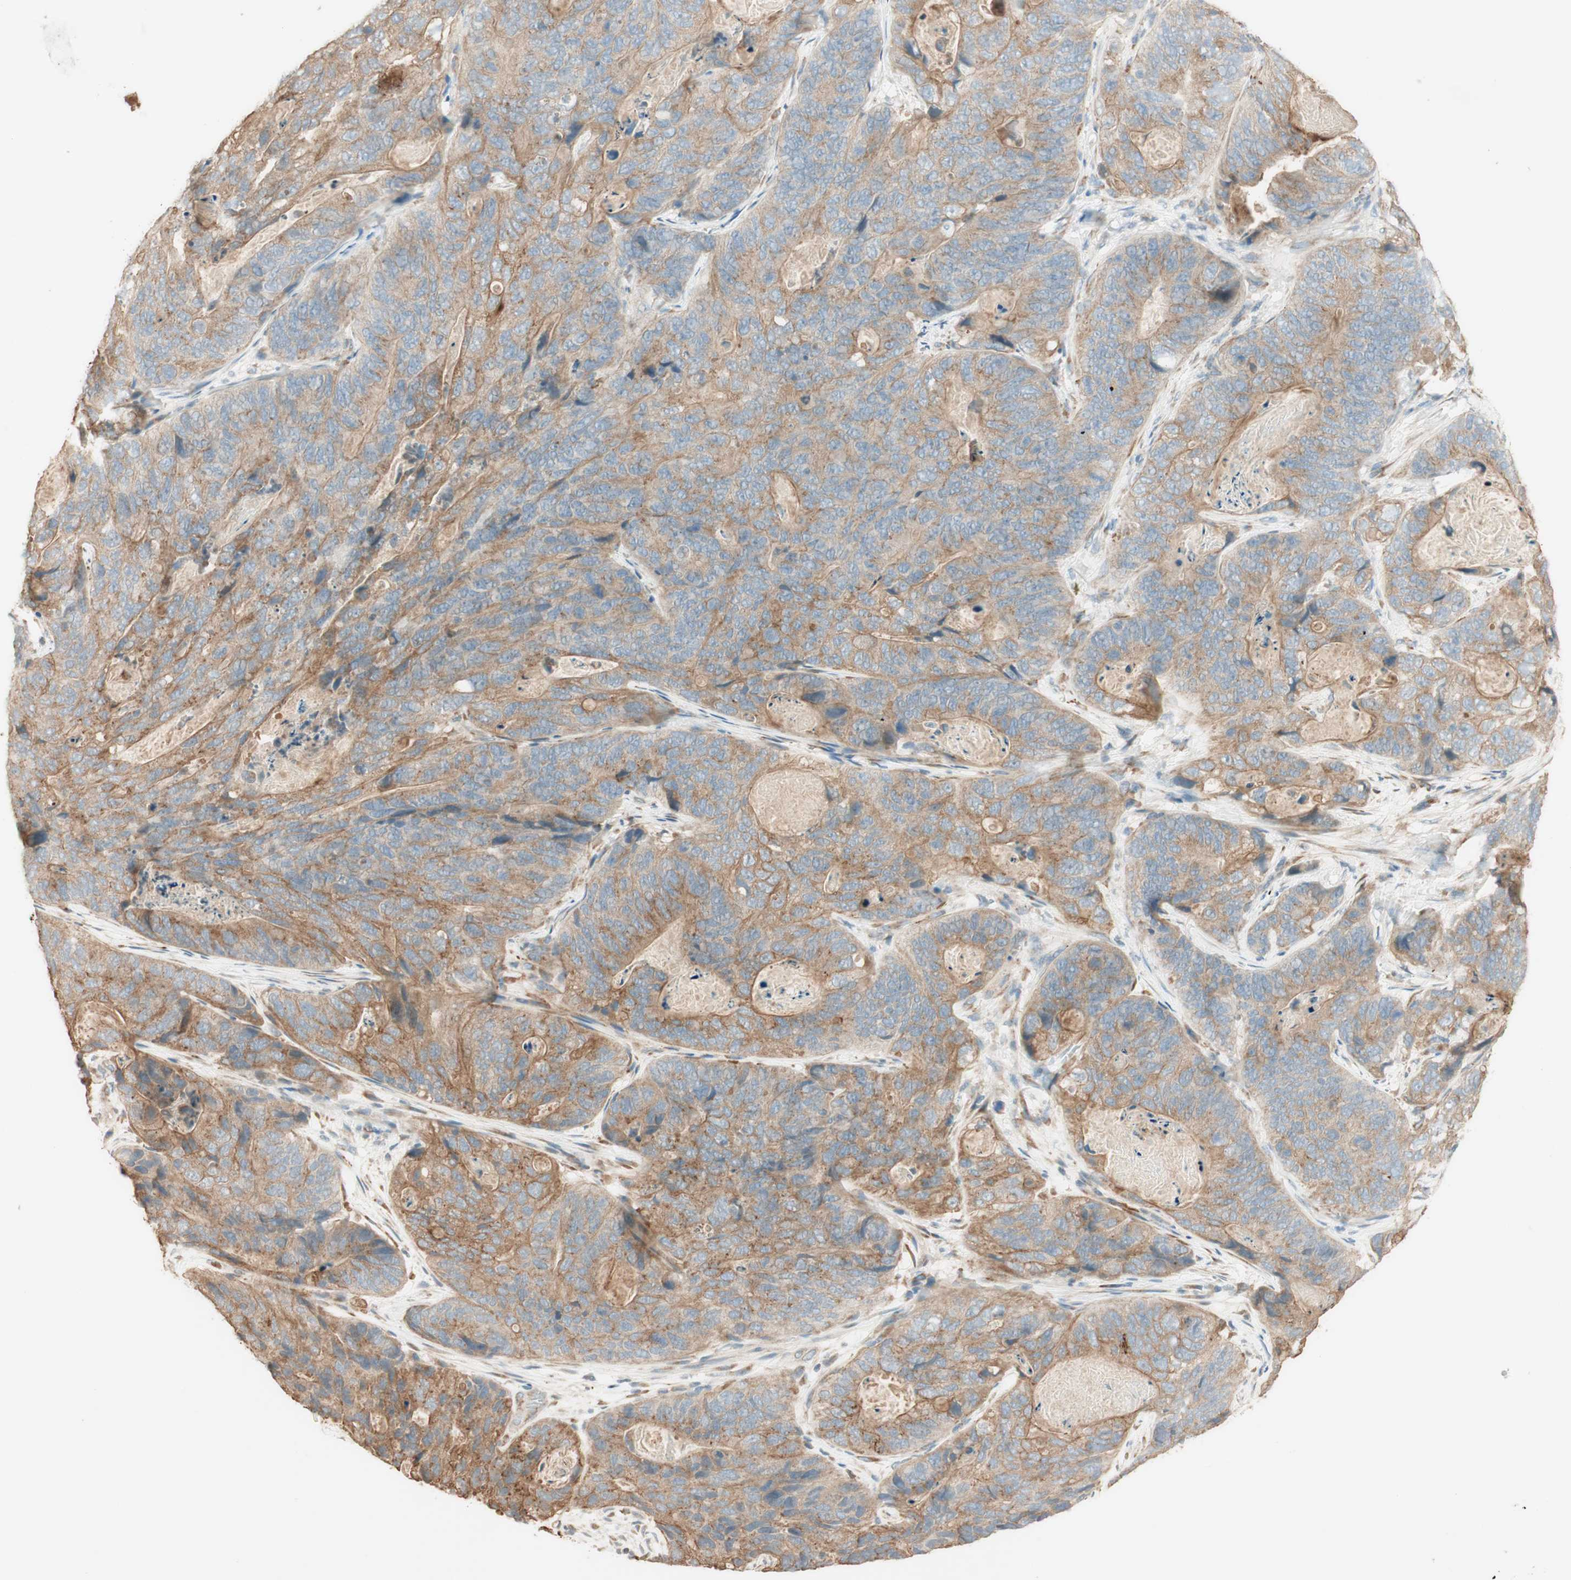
{"staining": {"intensity": "moderate", "quantity": ">75%", "location": "cytoplasmic/membranous"}, "tissue": "stomach cancer", "cell_type": "Tumor cells", "image_type": "cancer", "snomed": [{"axis": "morphology", "description": "Adenocarcinoma, NOS"}, {"axis": "topography", "description": "Stomach"}], "caption": "Human stomach cancer (adenocarcinoma) stained for a protein (brown) shows moderate cytoplasmic/membranous positive expression in approximately >75% of tumor cells.", "gene": "CLCN2", "patient": {"sex": "female", "age": 89}}